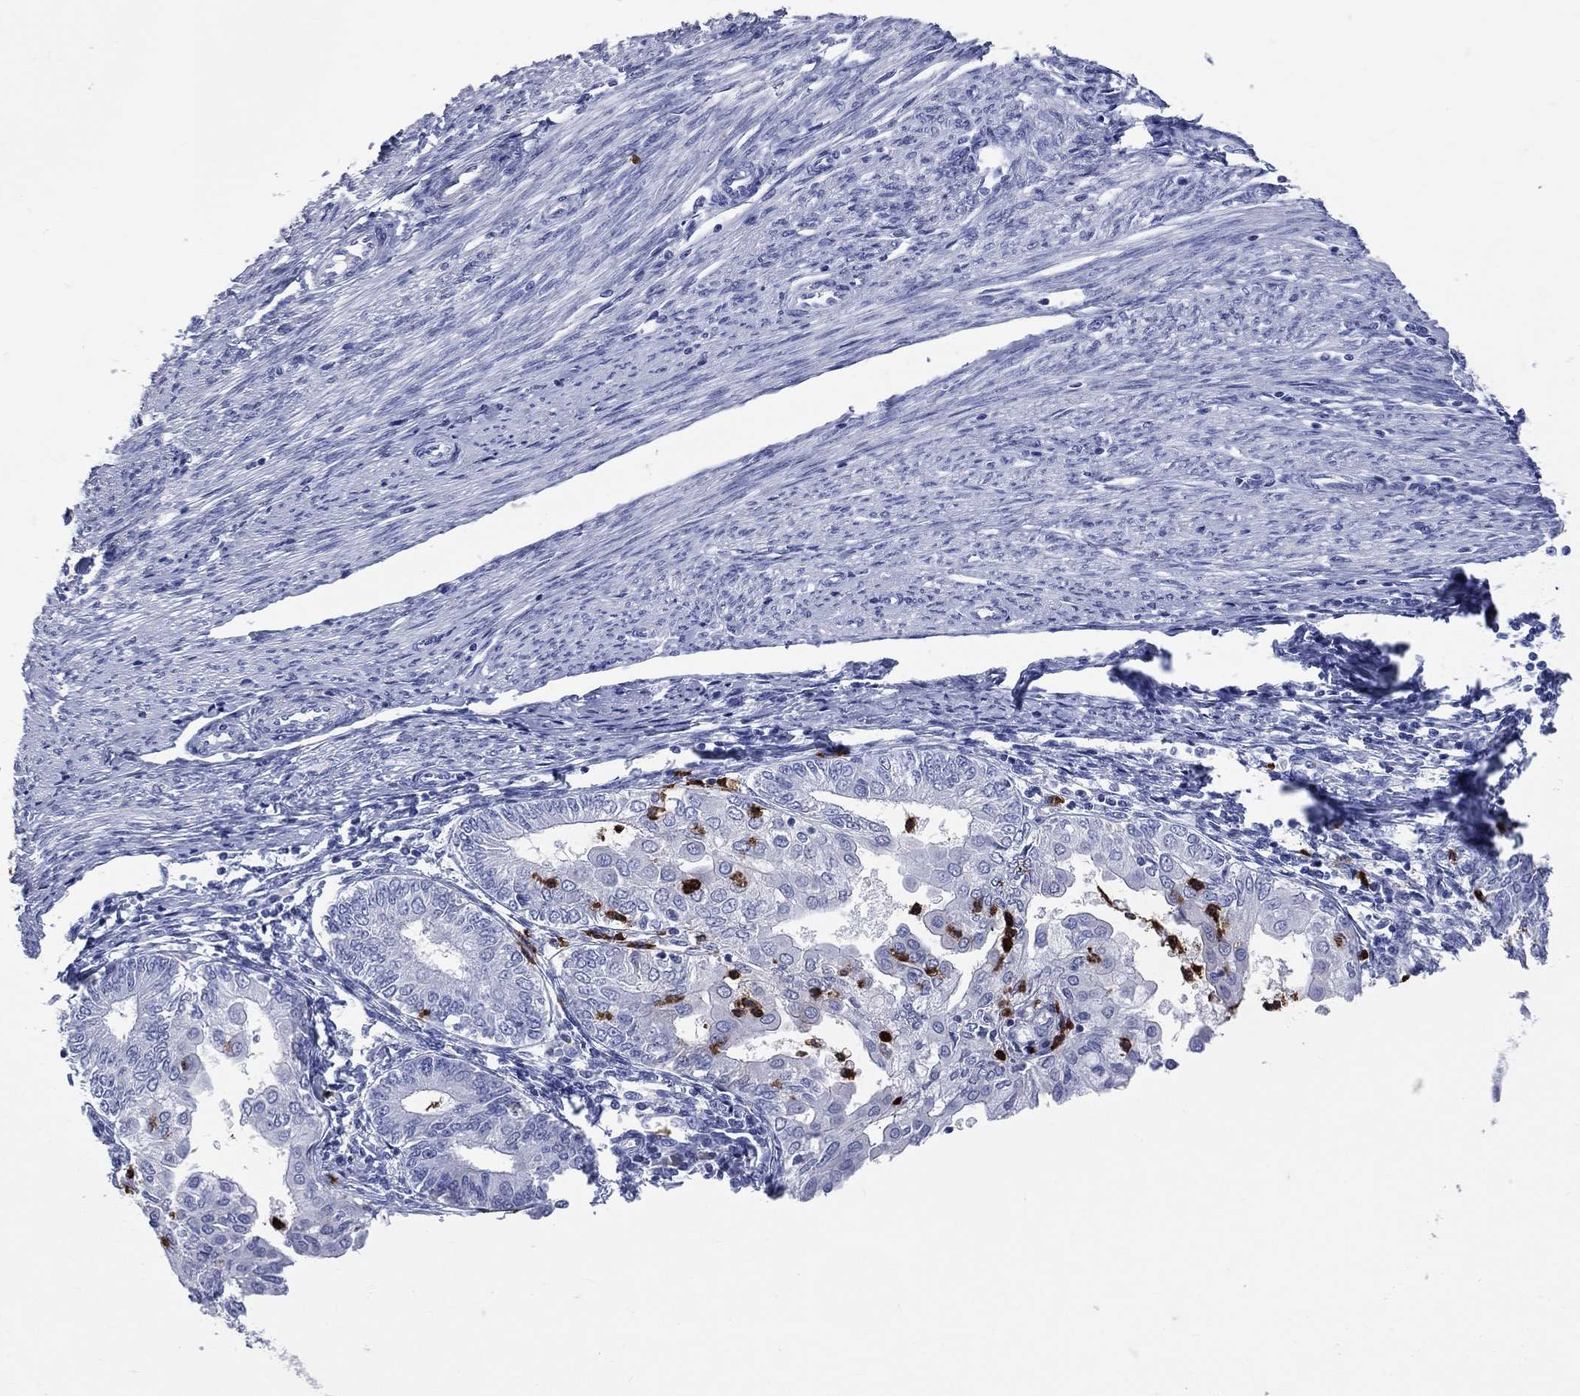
{"staining": {"intensity": "negative", "quantity": "none", "location": "none"}, "tissue": "endometrial cancer", "cell_type": "Tumor cells", "image_type": "cancer", "snomed": [{"axis": "morphology", "description": "Adenocarcinoma, NOS"}, {"axis": "topography", "description": "Endometrium"}], "caption": "This is an immunohistochemistry (IHC) photomicrograph of human endometrial adenocarcinoma. There is no expression in tumor cells.", "gene": "PGLYRP1", "patient": {"sex": "female", "age": 68}}